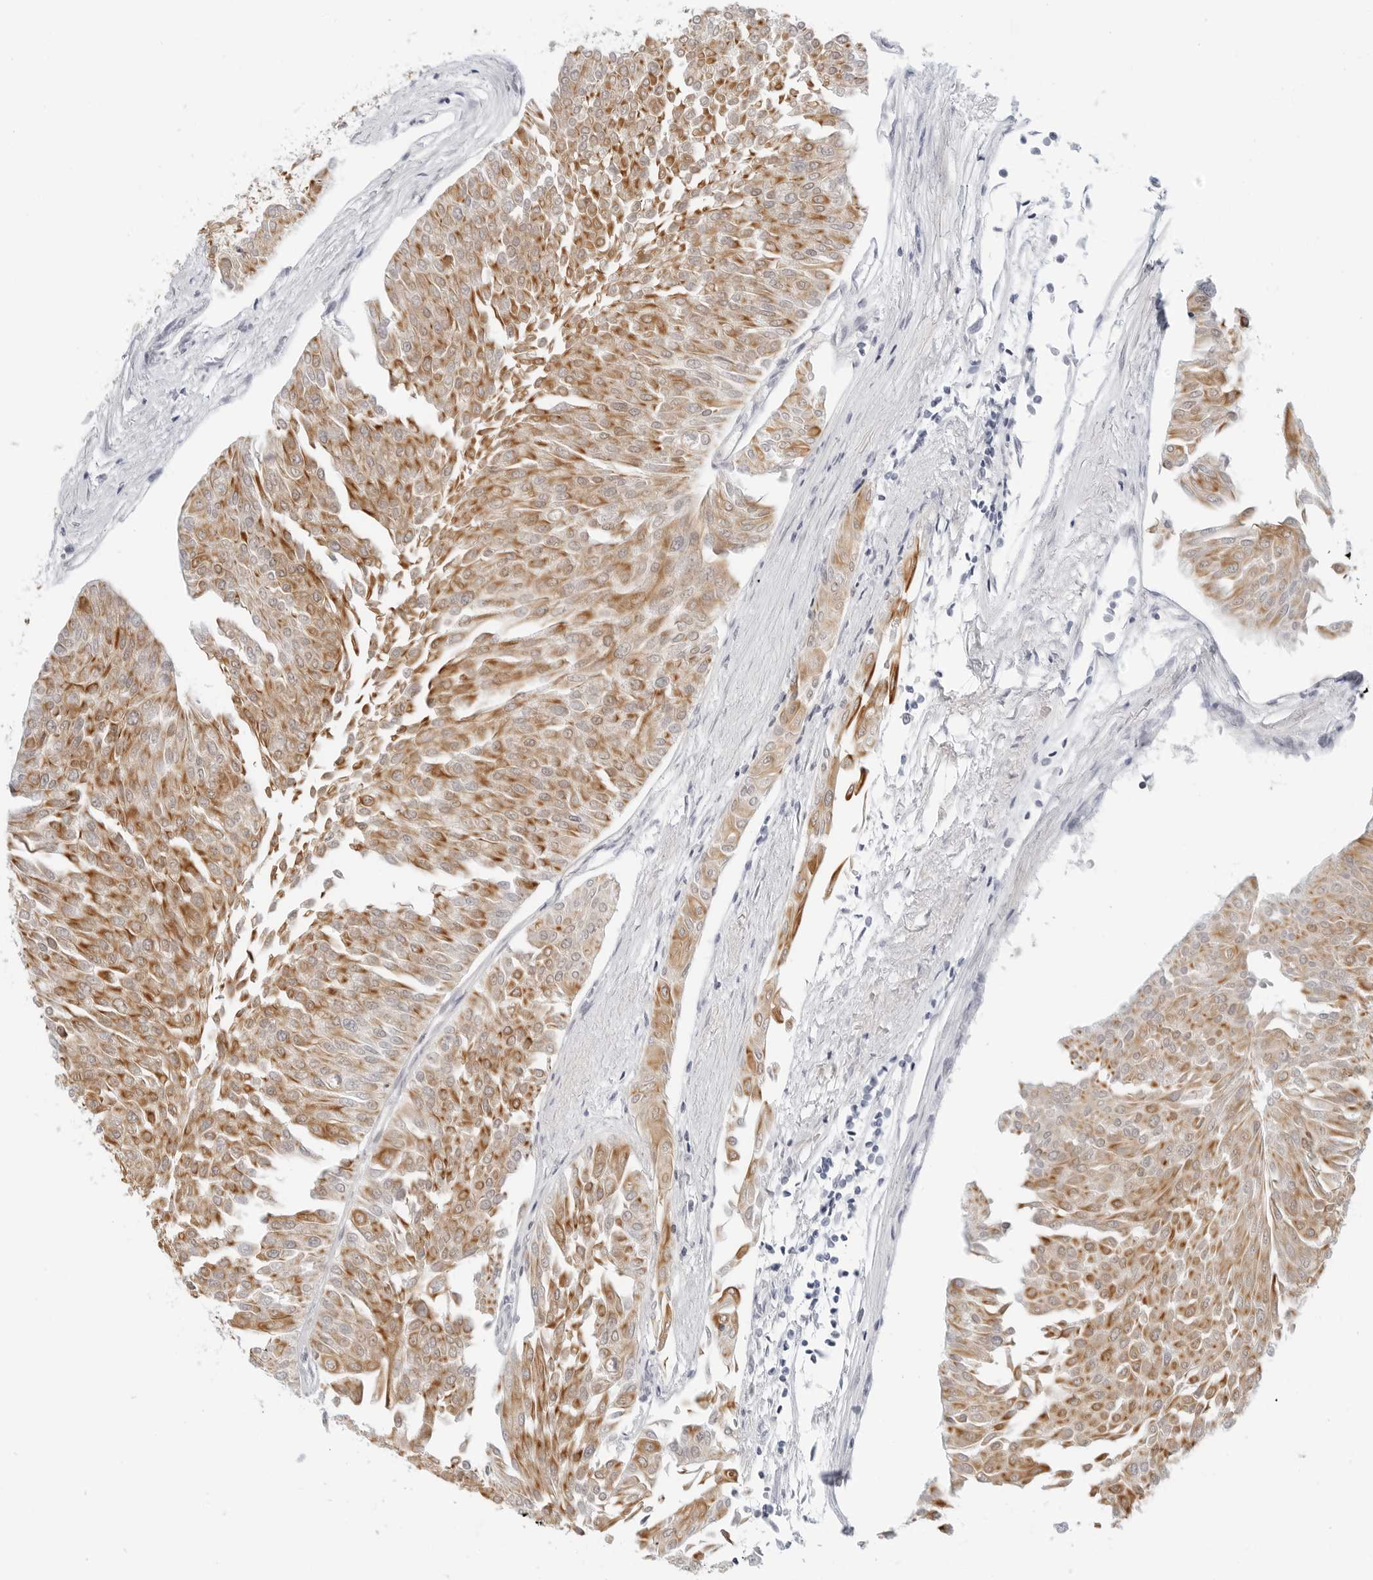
{"staining": {"intensity": "moderate", "quantity": ">75%", "location": "cytoplasmic/membranous"}, "tissue": "urothelial cancer", "cell_type": "Tumor cells", "image_type": "cancer", "snomed": [{"axis": "morphology", "description": "Urothelial carcinoma, Low grade"}, {"axis": "topography", "description": "Urinary bladder"}], "caption": "Immunohistochemical staining of human urothelial cancer exhibits moderate cytoplasmic/membranous protein staining in about >75% of tumor cells. (DAB (3,3'-diaminobenzidine) = brown stain, brightfield microscopy at high magnification).", "gene": "TSEN2", "patient": {"sex": "male", "age": 67}}